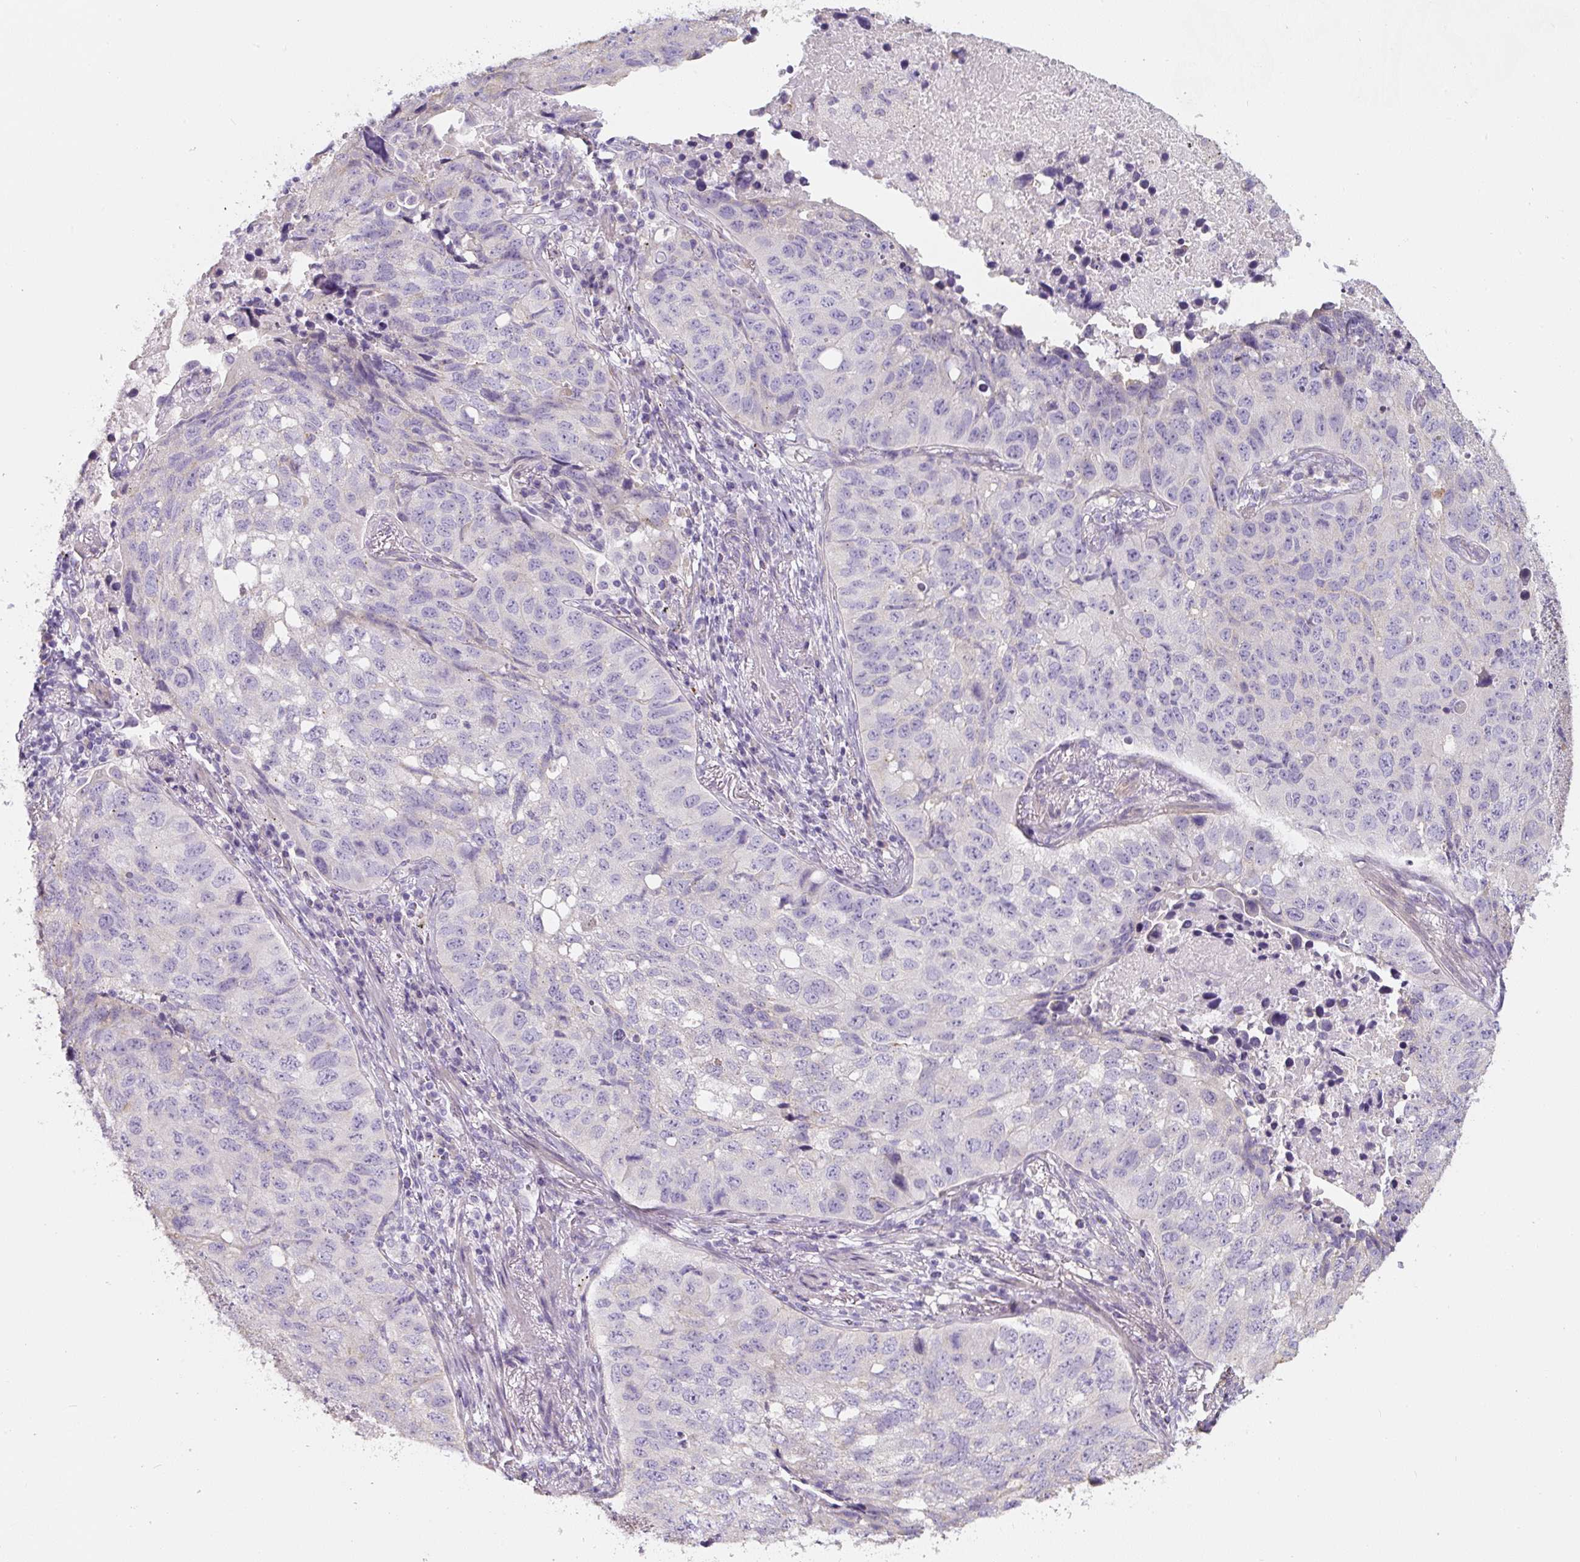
{"staining": {"intensity": "negative", "quantity": "none", "location": "none"}, "tissue": "lung cancer", "cell_type": "Tumor cells", "image_type": "cancer", "snomed": [{"axis": "morphology", "description": "Squamous cell carcinoma, NOS"}, {"axis": "topography", "description": "Lung"}], "caption": "Histopathology image shows no significant protein staining in tumor cells of lung squamous cell carcinoma.", "gene": "PWWP3B", "patient": {"sex": "male", "age": 60}}